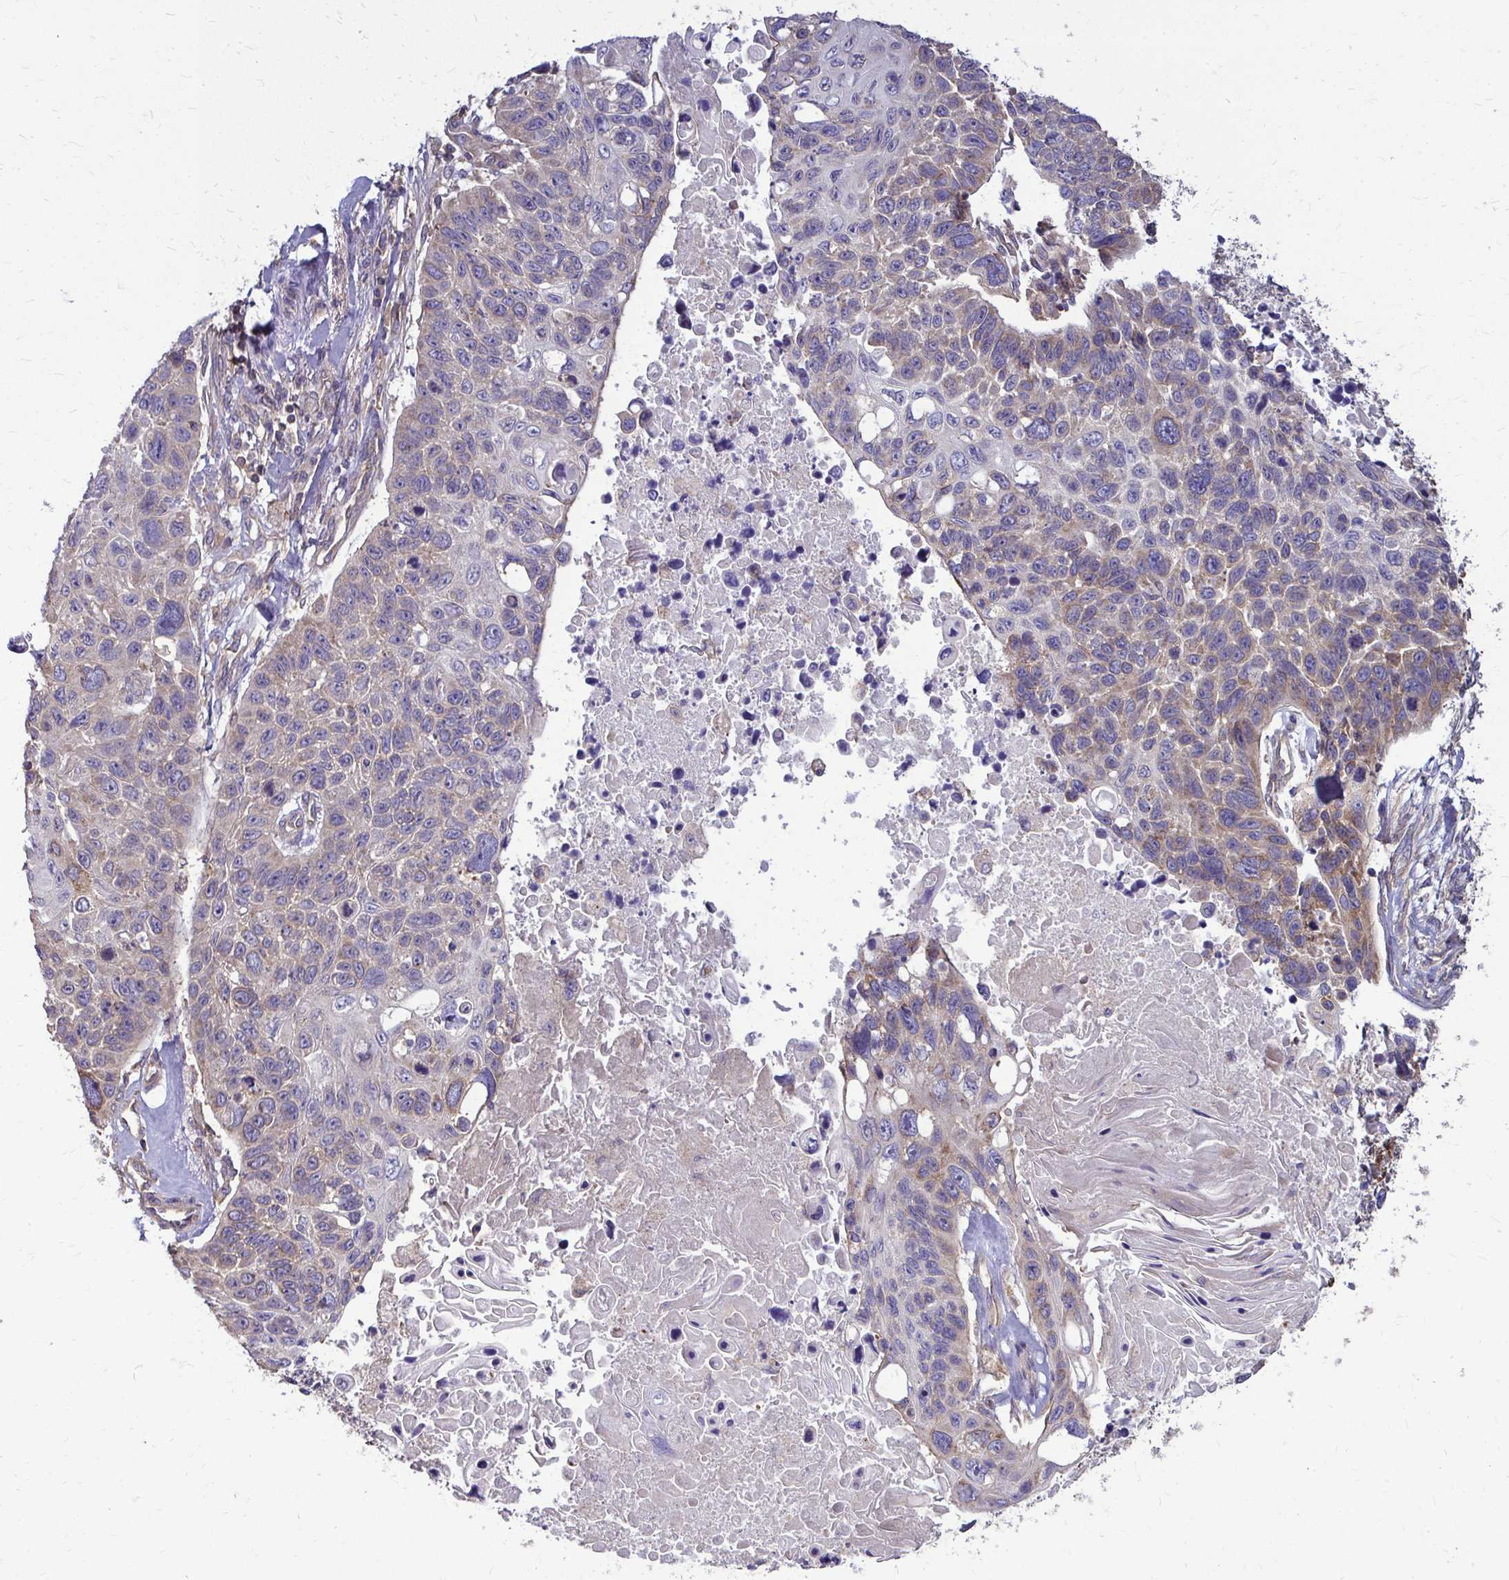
{"staining": {"intensity": "weak", "quantity": "25%-75%", "location": "cytoplasmic/membranous"}, "tissue": "lung cancer", "cell_type": "Tumor cells", "image_type": "cancer", "snomed": [{"axis": "morphology", "description": "Squamous cell carcinoma, NOS"}, {"axis": "topography", "description": "Lung"}], "caption": "A histopathology image of squamous cell carcinoma (lung) stained for a protein demonstrates weak cytoplasmic/membranous brown staining in tumor cells.", "gene": "FMR1", "patient": {"sex": "male", "age": 62}}